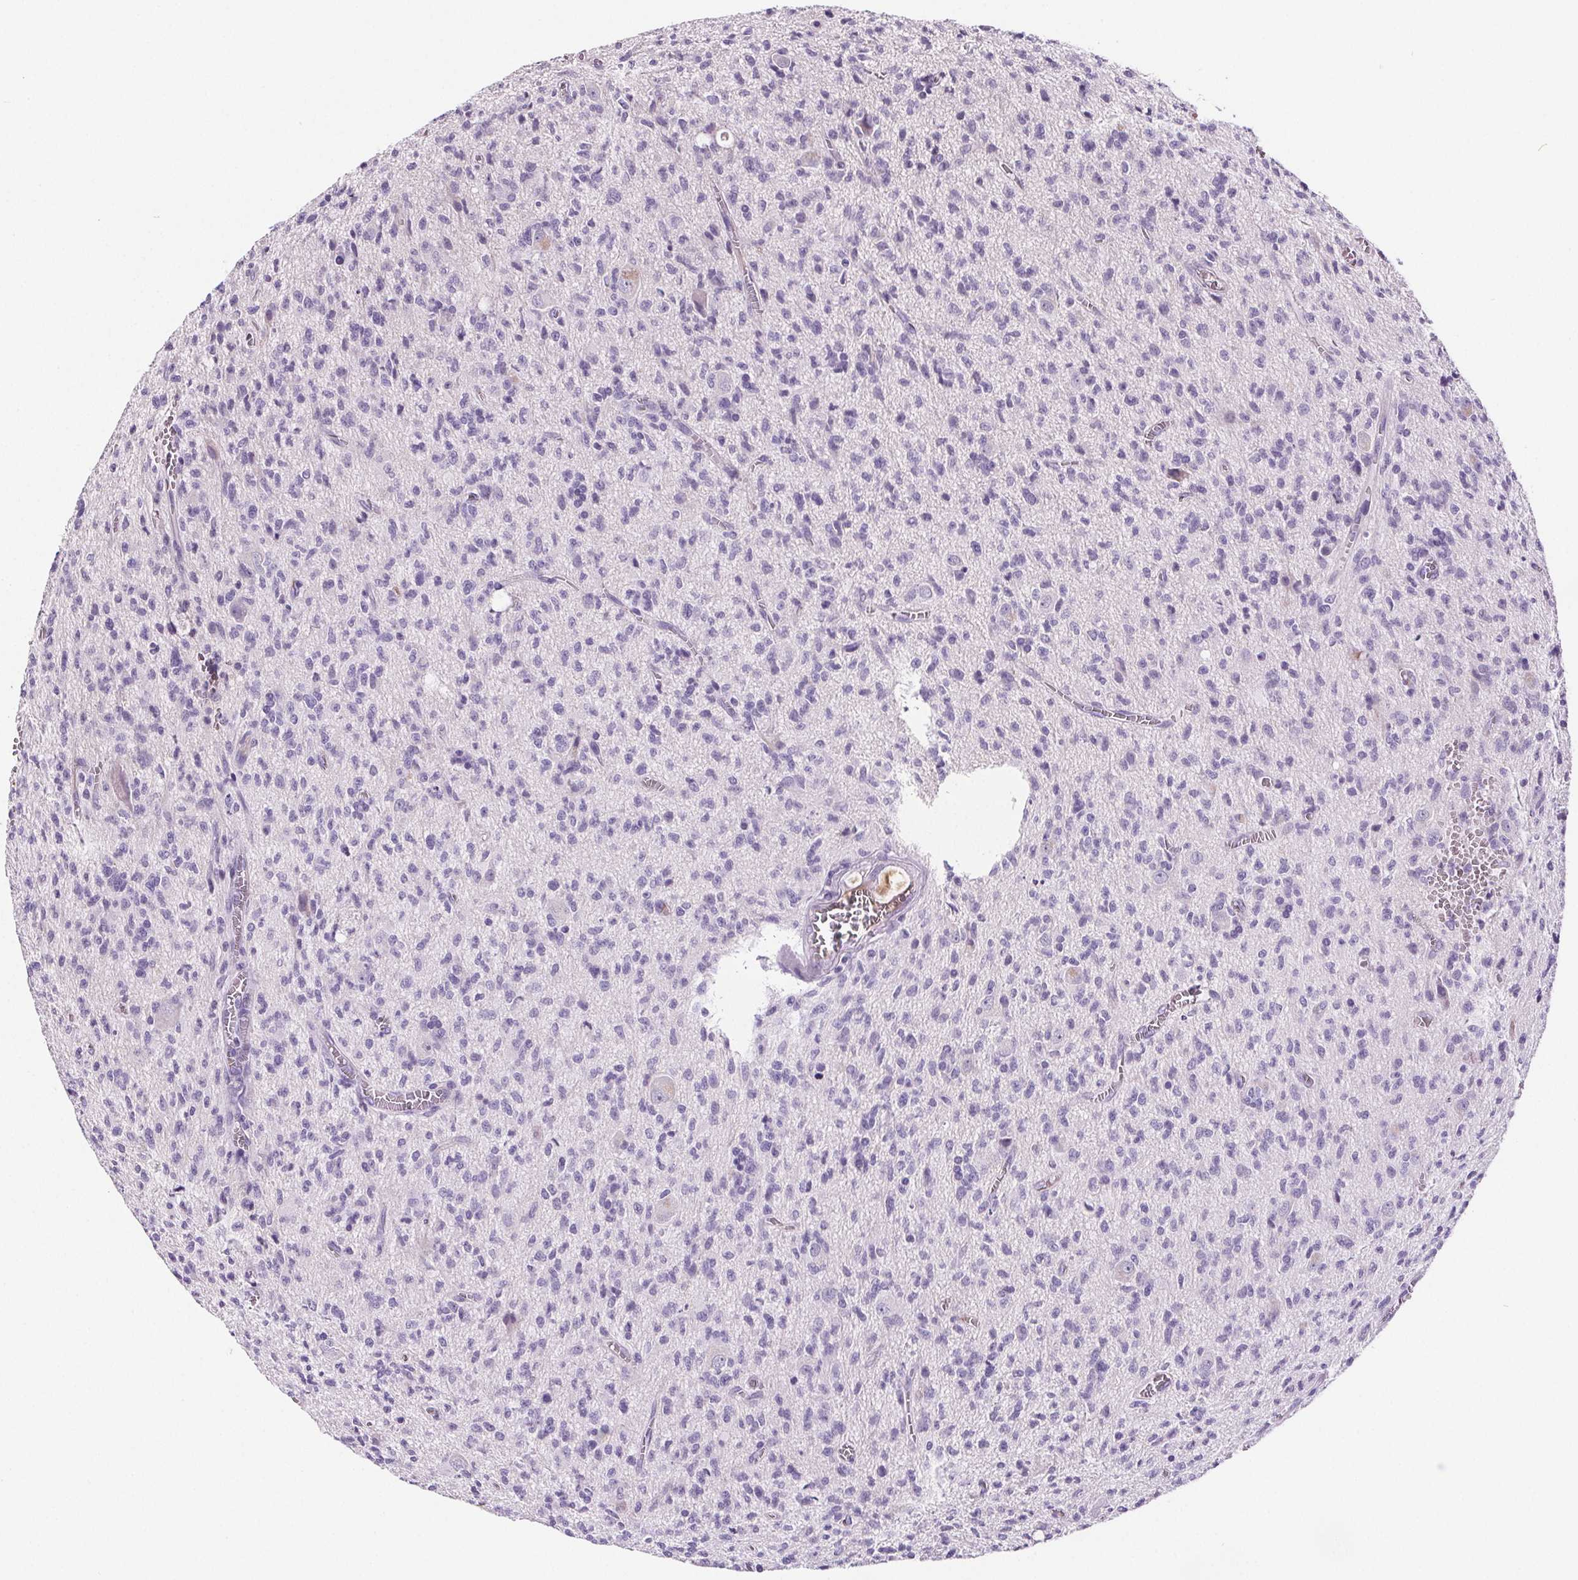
{"staining": {"intensity": "negative", "quantity": "none", "location": "none"}, "tissue": "glioma", "cell_type": "Tumor cells", "image_type": "cancer", "snomed": [{"axis": "morphology", "description": "Glioma, malignant, Low grade"}, {"axis": "topography", "description": "Brain"}], "caption": "Tumor cells show no significant protein expression in glioma.", "gene": "CD5L", "patient": {"sex": "male", "age": 64}}